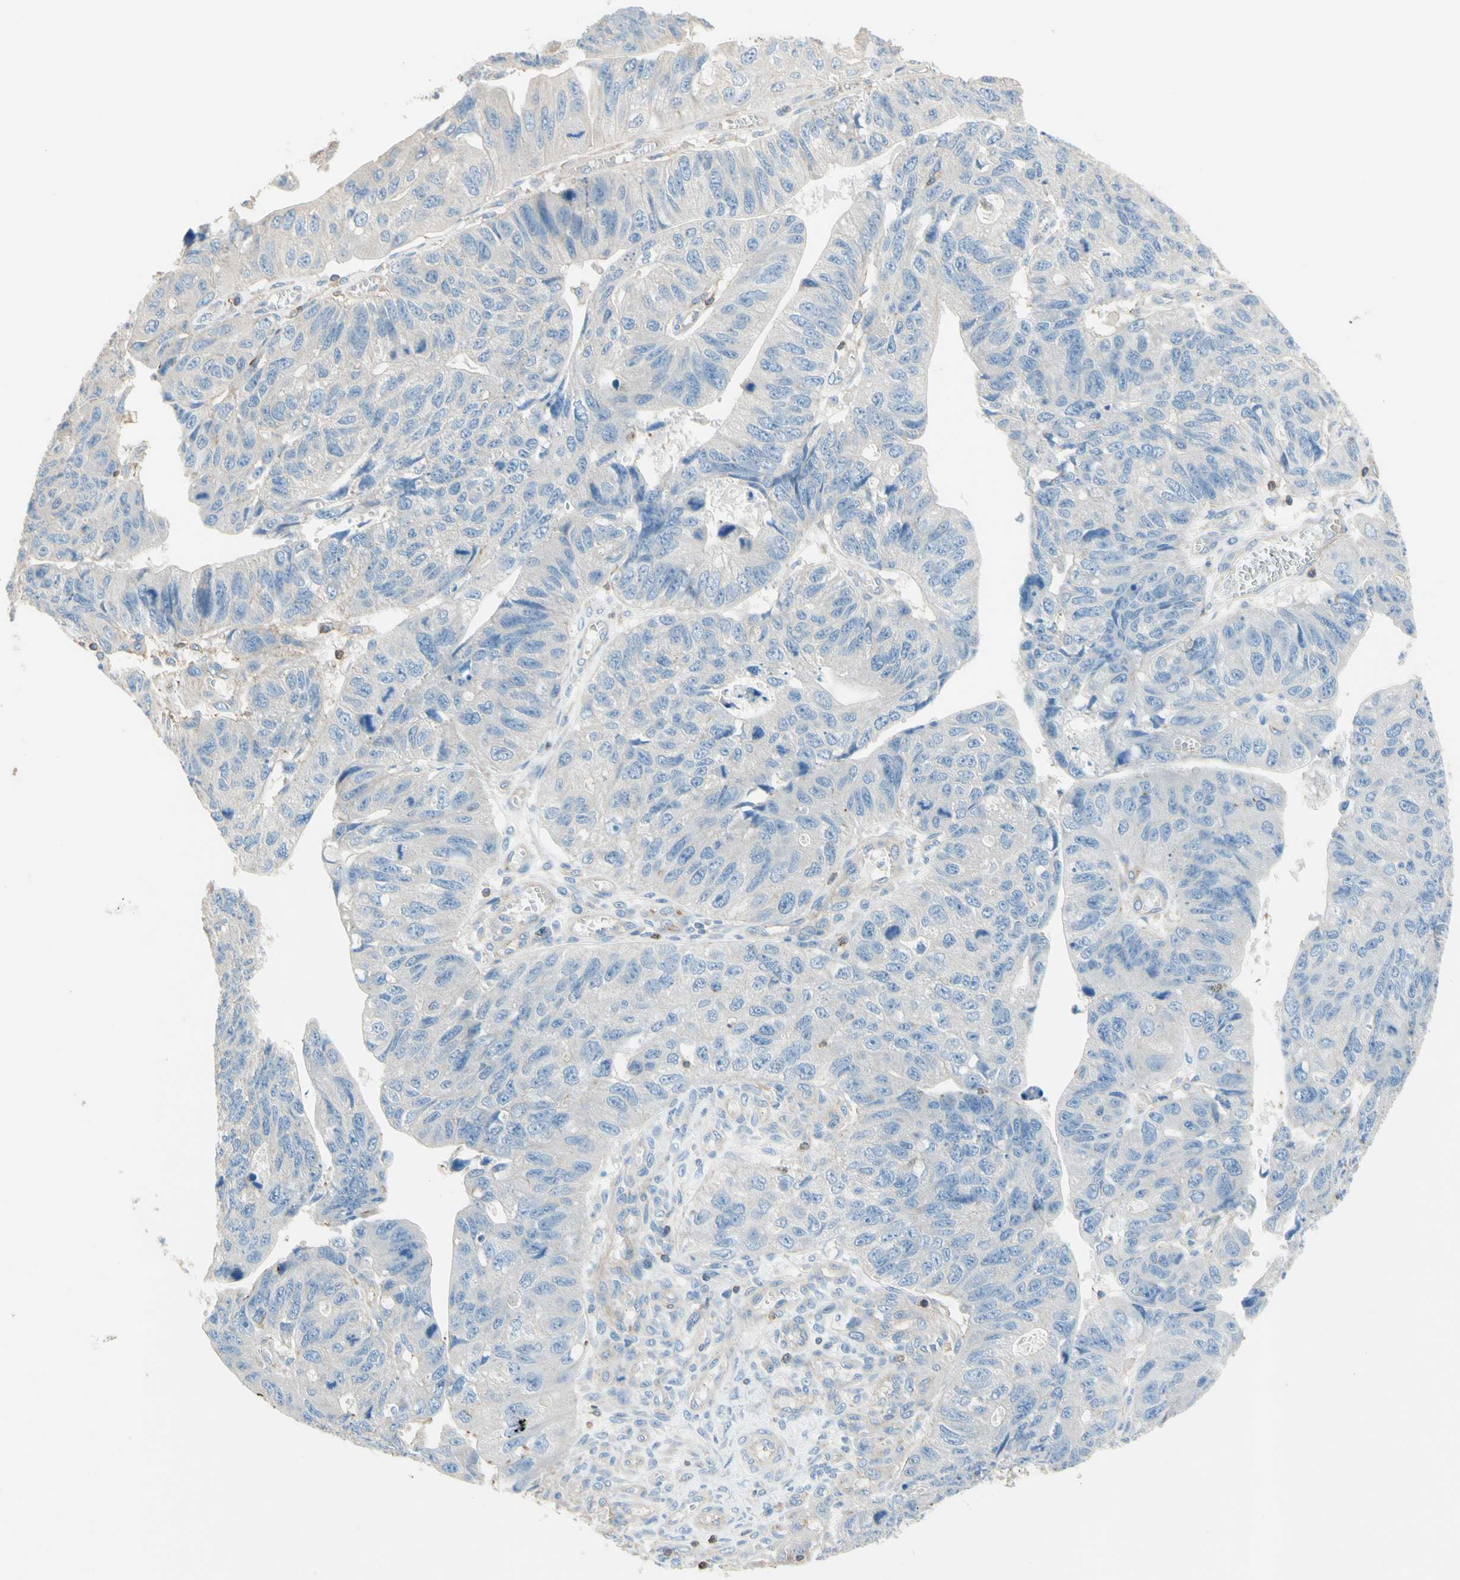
{"staining": {"intensity": "negative", "quantity": "none", "location": "none"}, "tissue": "stomach cancer", "cell_type": "Tumor cells", "image_type": "cancer", "snomed": [{"axis": "morphology", "description": "Adenocarcinoma, NOS"}, {"axis": "topography", "description": "Stomach"}], "caption": "High power microscopy histopathology image of an immunohistochemistry (IHC) photomicrograph of stomach adenocarcinoma, revealing no significant staining in tumor cells.", "gene": "SEMA4C", "patient": {"sex": "male", "age": 59}}